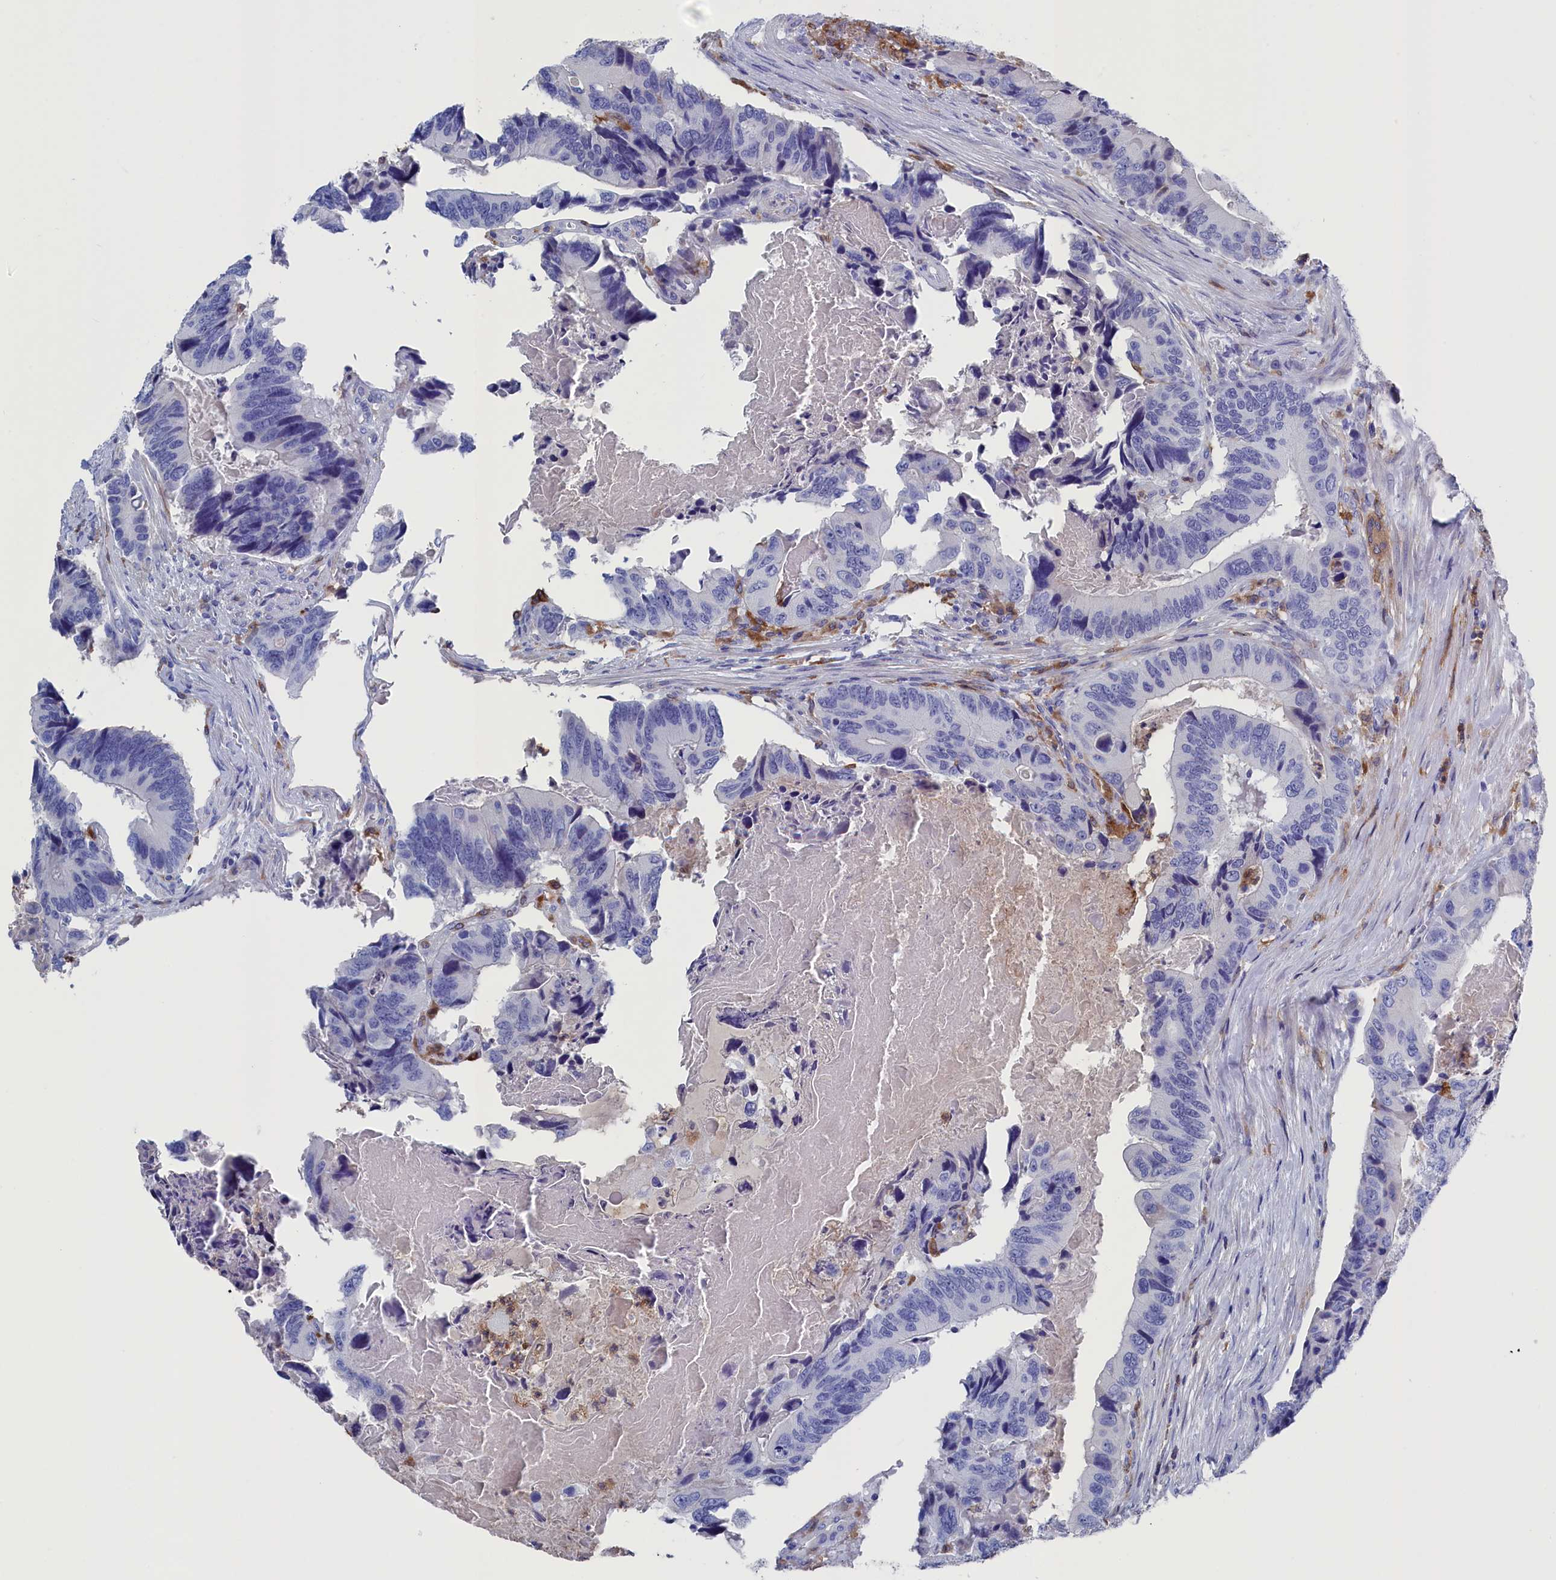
{"staining": {"intensity": "negative", "quantity": "none", "location": "none"}, "tissue": "colorectal cancer", "cell_type": "Tumor cells", "image_type": "cancer", "snomed": [{"axis": "morphology", "description": "Adenocarcinoma, NOS"}, {"axis": "topography", "description": "Colon"}], "caption": "Tumor cells show no significant expression in colorectal adenocarcinoma.", "gene": "TYROBP", "patient": {"sex": "male", "age": 84}}